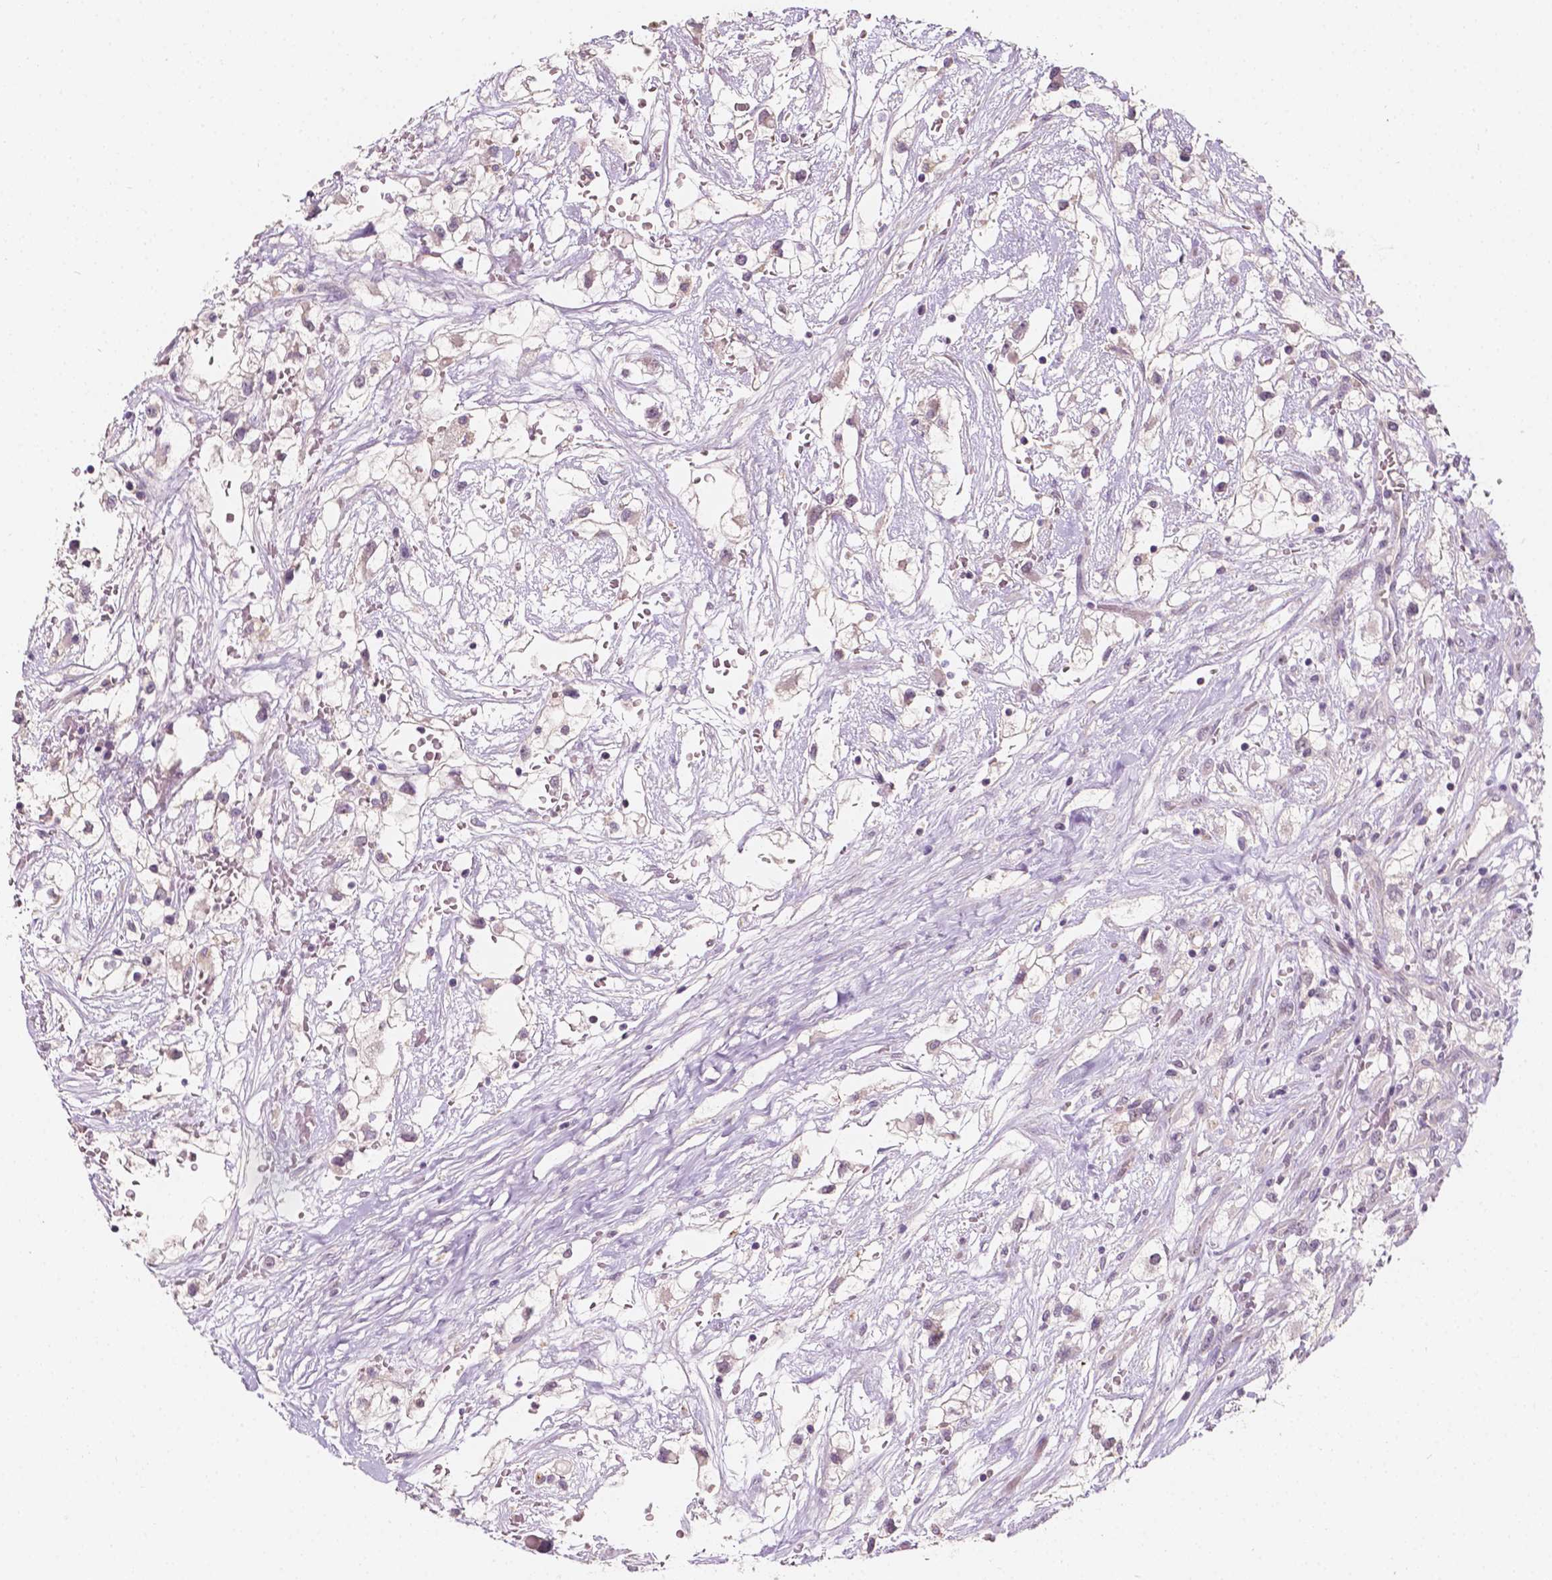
{"staining": {"intensity": "negative", "quantity": "none", "location": "none"}, "tissue": "renal cancer", "cell_type": "Tumor cells", "image_type": "cancer", "snomed": [{"axis": "morphology", "description": "Adenocarcinoma, NOS"}, {"axis": "topography", "description": "Kidney"}], "caption": "This photomicrograph is of renal cancer (adenocarcinoma) stained with immunohistochemistry to label a protein in brown with the nuclei are counter-stained blue. There is no positivity in tumor cells.", "gene": "SIRT2", "patient": {"sex": "male", "age": 59}}